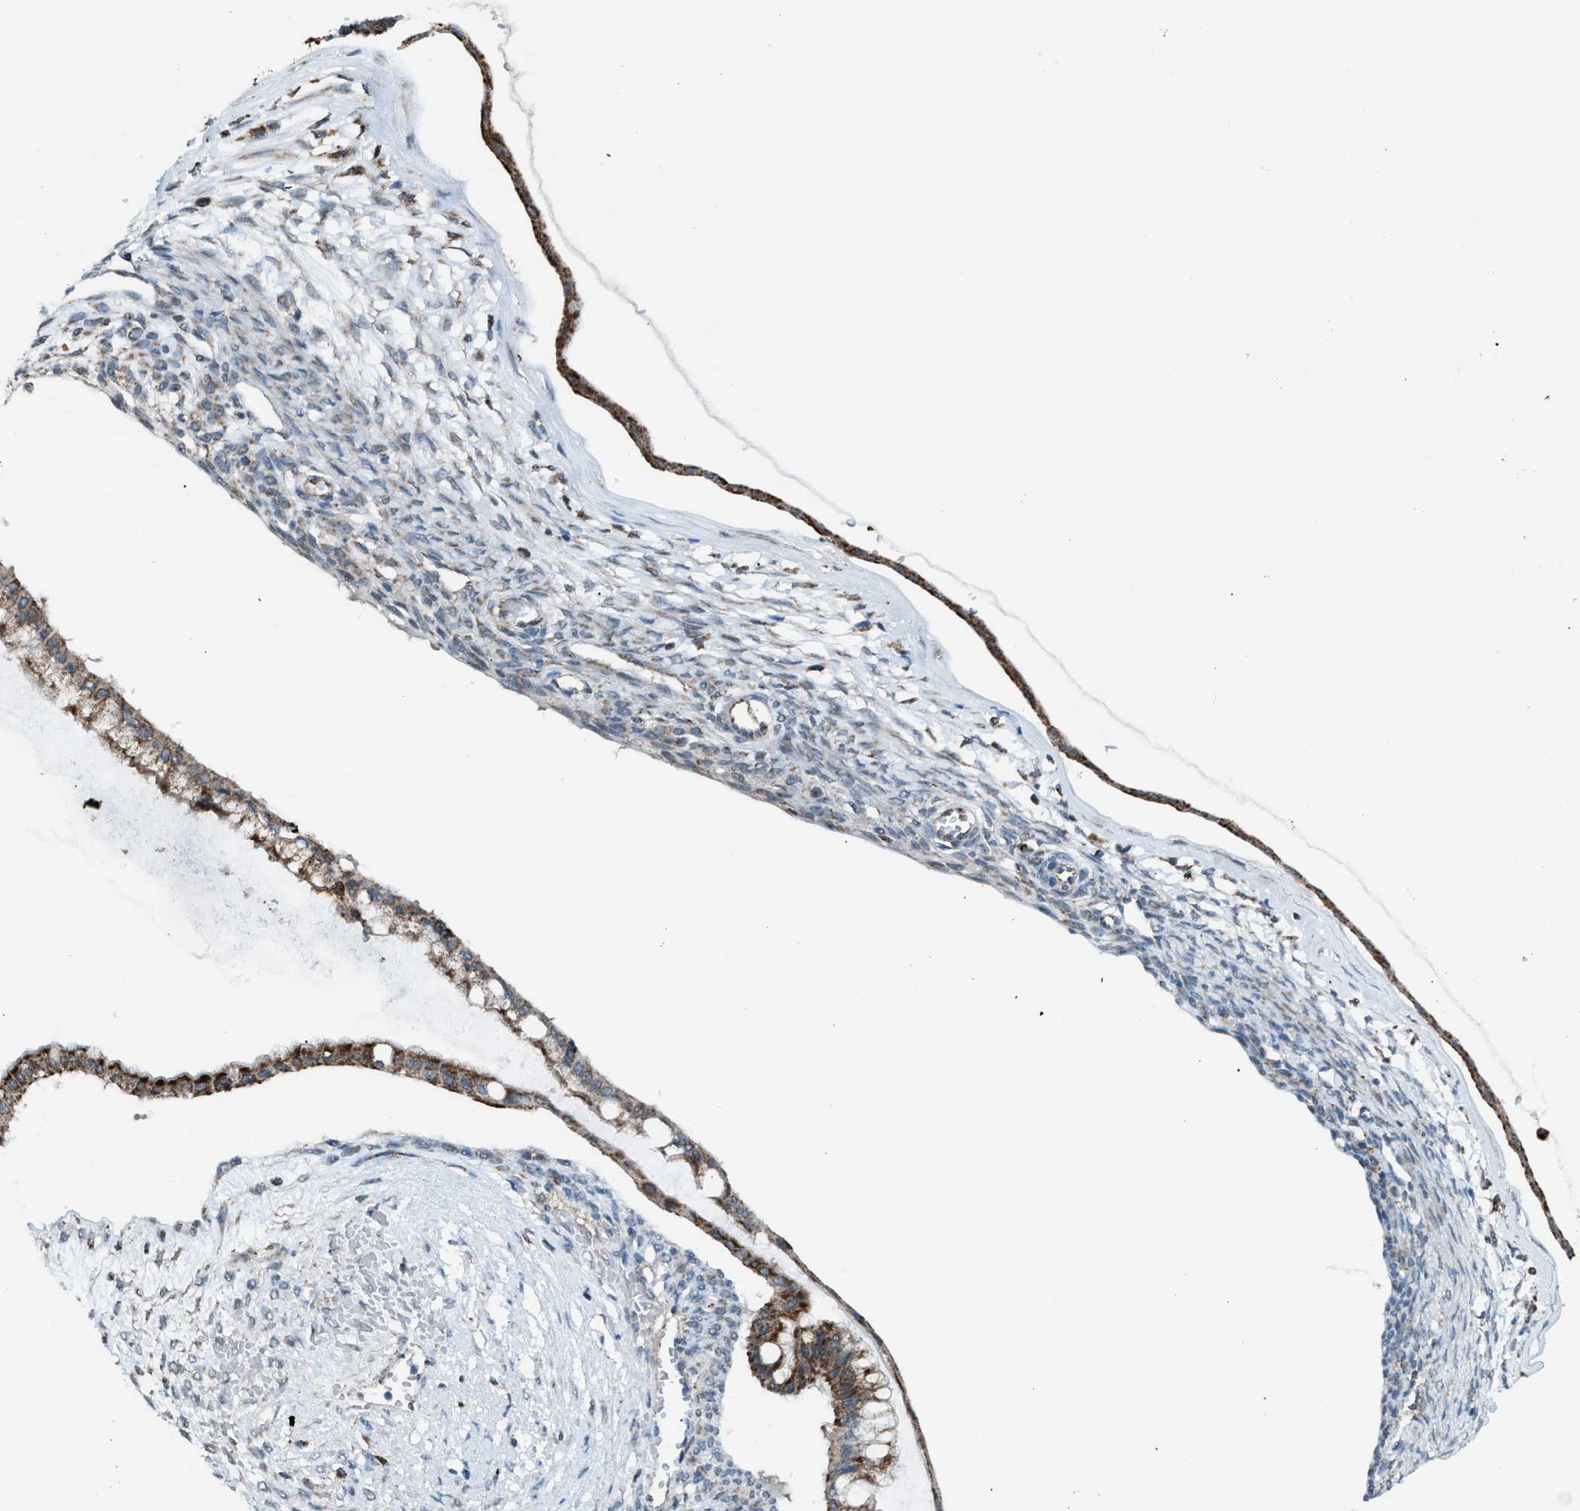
{"staining": {"intensity": "strong", "quantity": ">75%", "location": "cytoplasmic/membranous"}, "tissue": "ovarian cancer", "cell_type": "Tumor cells", "image_type": "cancer", "snomed": [{"axis": "morphology", "description": "Cystadenocarcinoma, mucinous, NOS"}, {"axis": "topography", "description": "Ovary"}], "caption": "The photomicrograph reveals a brown stain indicating the presence of a protein in the cytoplasmic/membranous of tumor cells in ovarian cancer.", "gene": "SRM", "patient": {"sex": "female", "age": 73}}